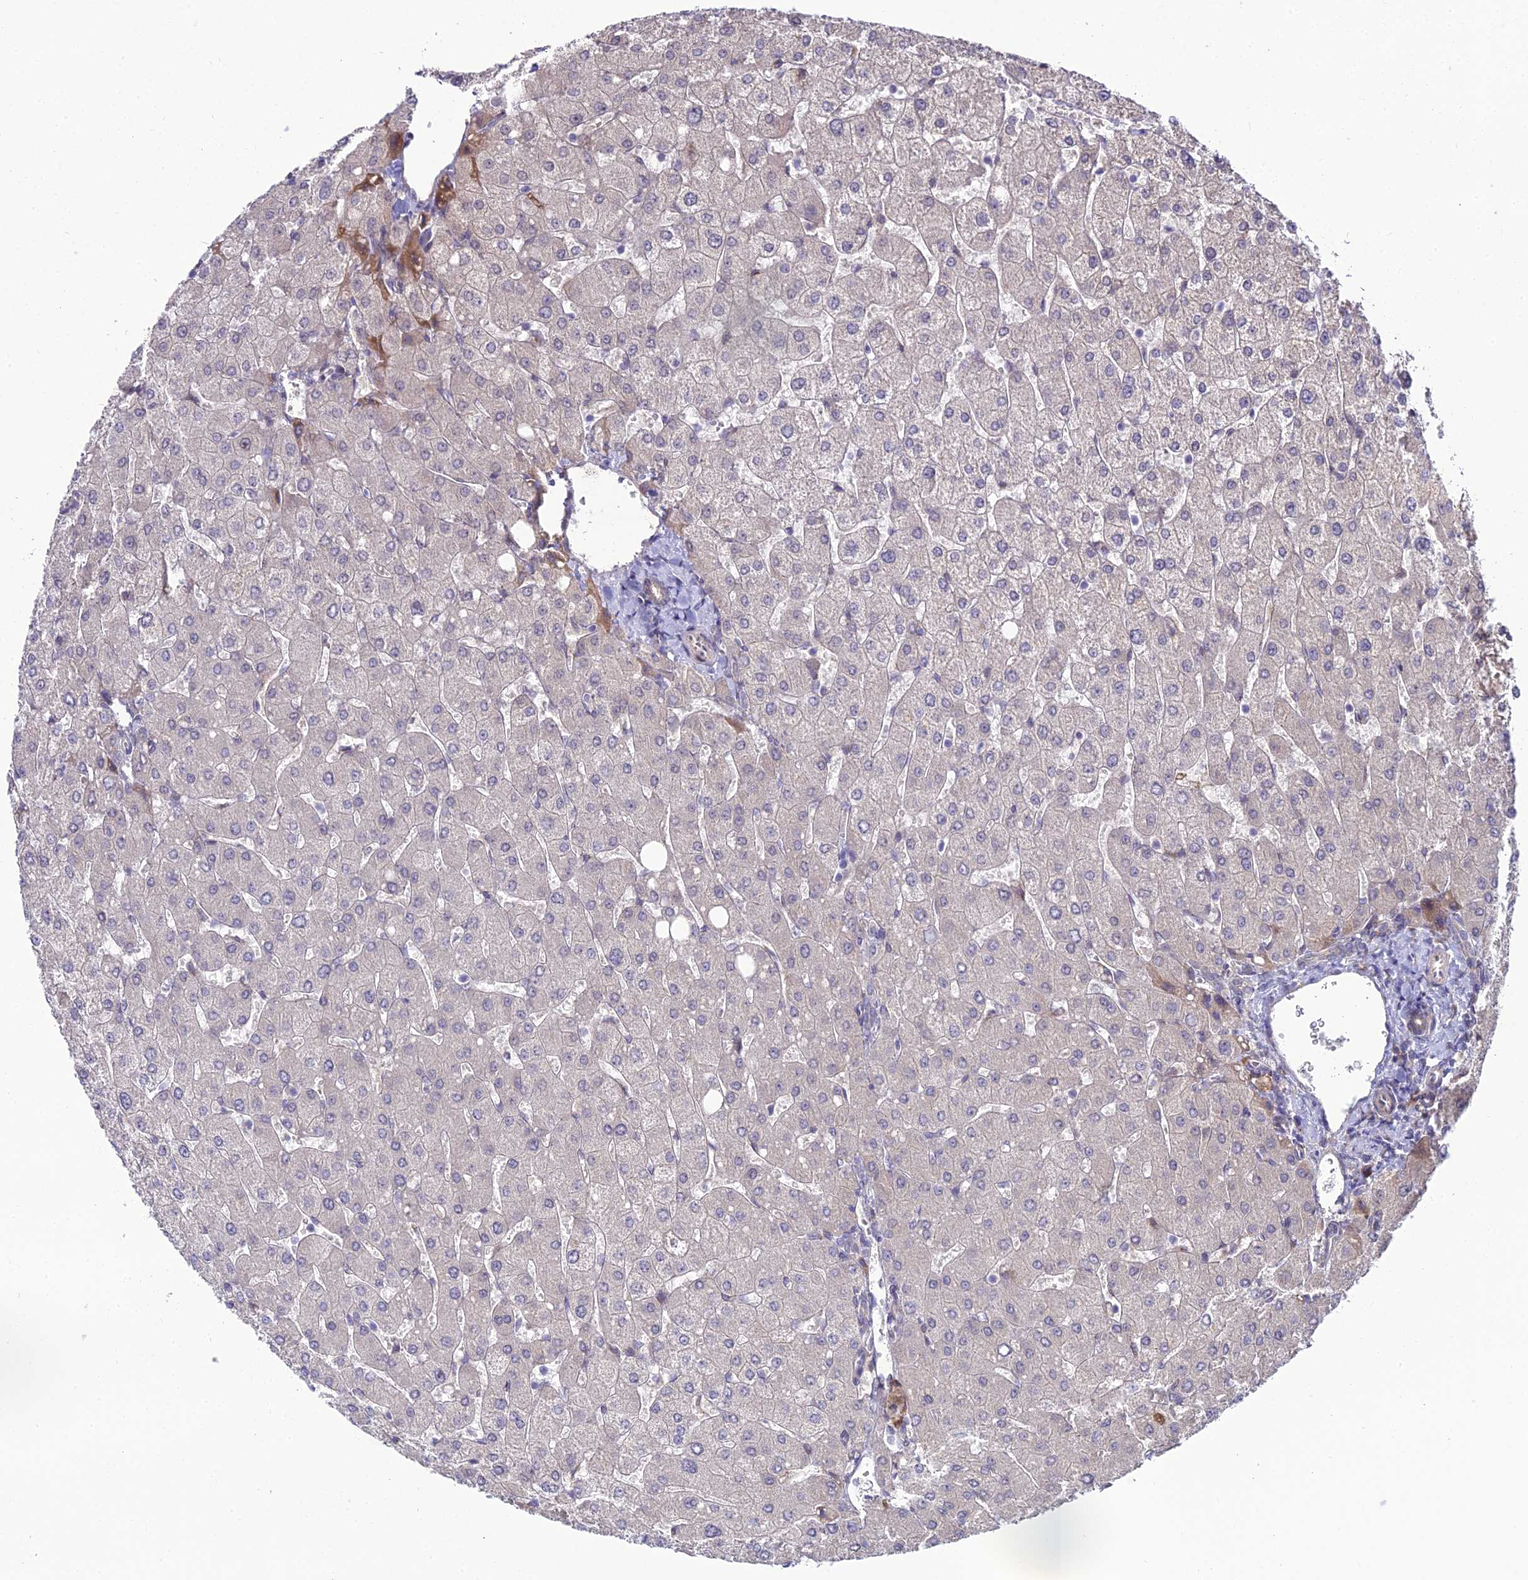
{"staining": {"intensity": "weak", "quantity": "<25%", "location": "cytoplasmic/membranous"}, "tissue": "liver", "cell_type": "Cholangiocytes", "image_type": "normal", "snomed": [{"axis": "morphology", "description": "Normal tissue, NOS"}, {"axis": "topography", "description": "Liver"}], "caption": "This photomicrograph is of benign liver stained with immunohistochemistry (IHC) to label a protein in brown with the nuclei are counter-stained blue. There is no positivity in cholangiocytes. (DAB (3,3'-diaminobenzidine) immunohistochemistry (IHC) with hematoxylin counter stain).", "gene": "TROAP", "patient": {"sex": "male", "age": 55}}